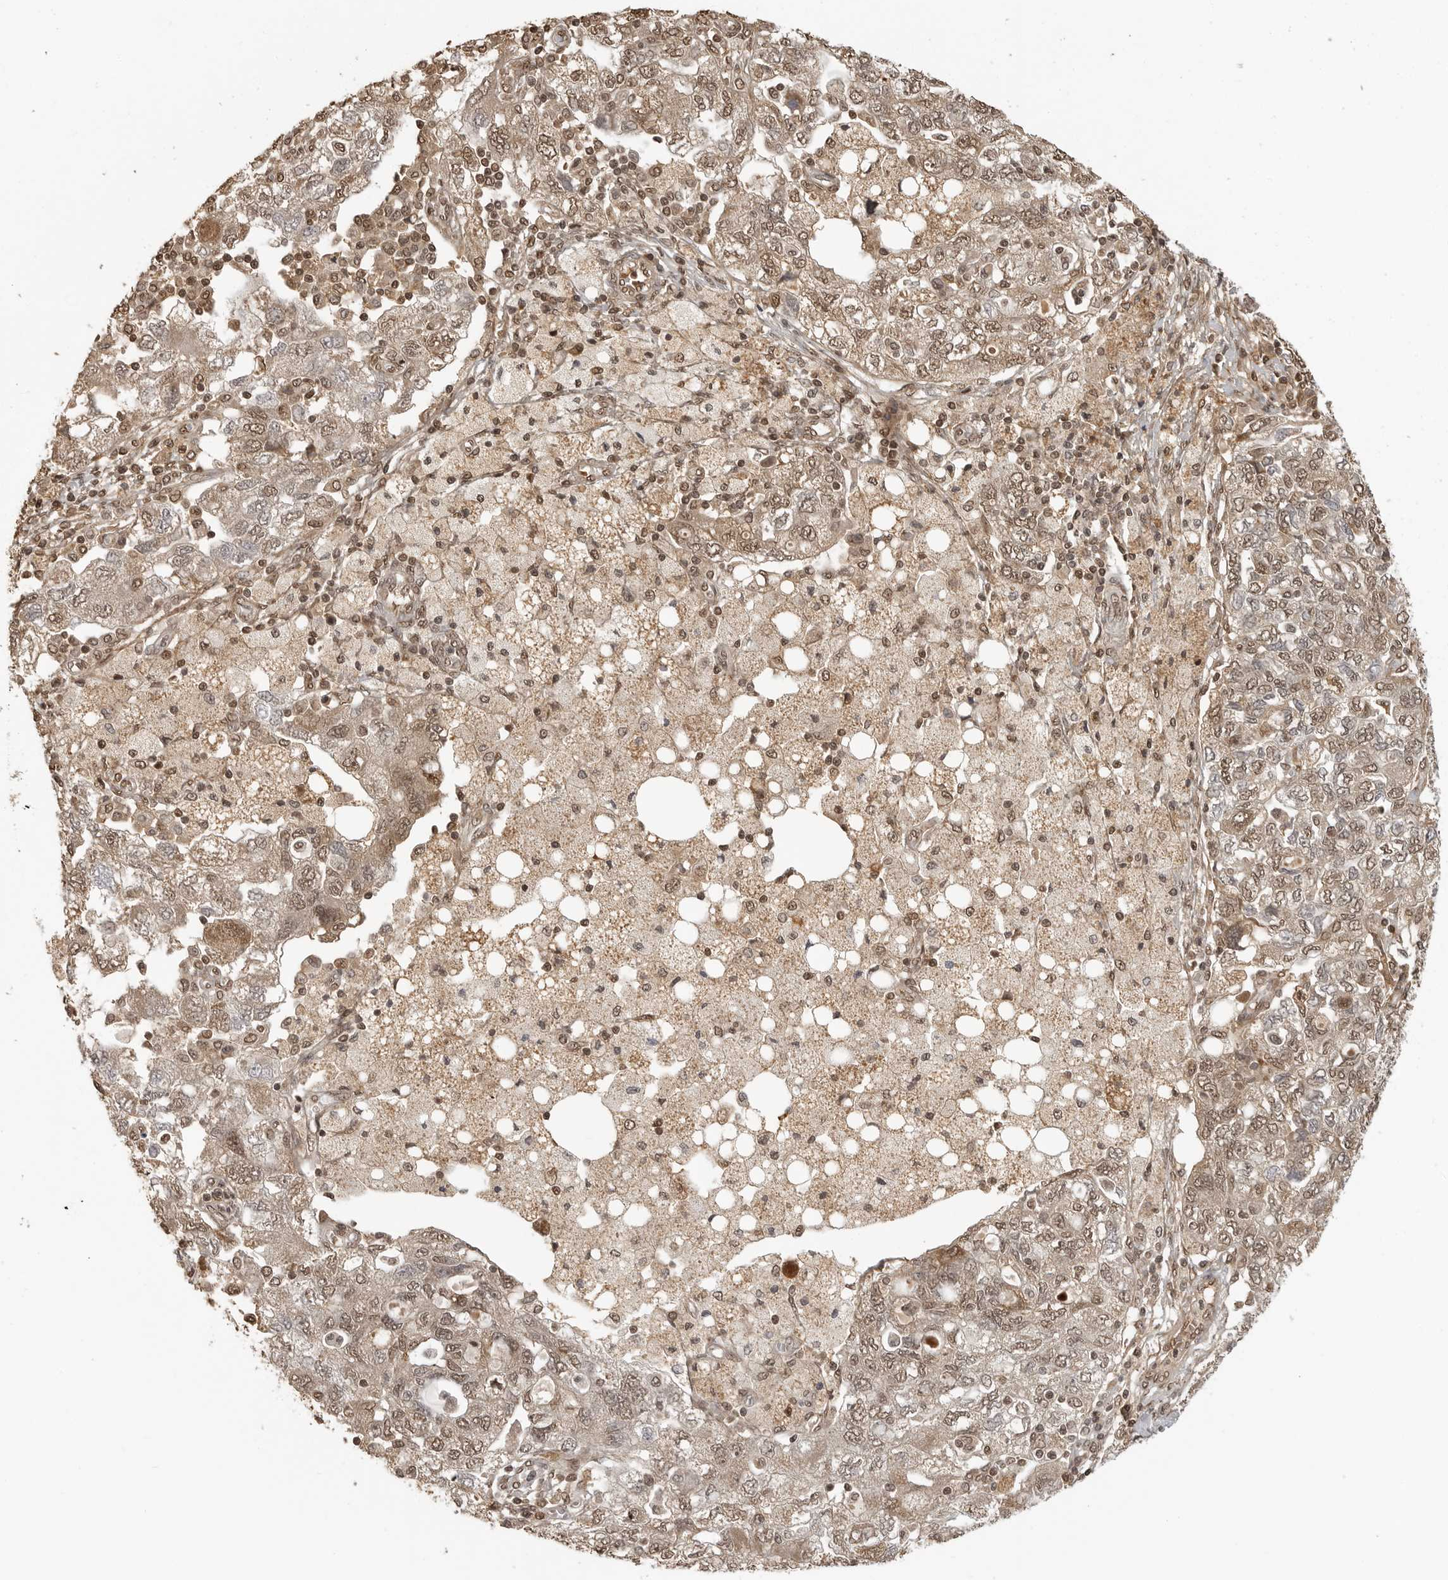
{"staining": {"intensity": "weak", "quantity": ">75%", "location": "cytoplasmic/membranous,nuclear"}, "tissue": "ovarian cancer", "cell_type": "Tumor cells", "image_type": "cancer", "snomed": [{"axis": "morphology", "description": "Carcinoma, NOS"}, {"axis": "morphology", "description": "Cystadenocarcinoma, serous, NOS"}, {"axis": "topography", "description": "Ovary"}], "caption": "Tumor cells exhibit low levels of weak cytoplasmic/membranous and nuclear expression in approximately >75% of cells in ovarian carcinoma.", "gene": "CLOCK", "patient": {"sex": "female", "age": 69}}